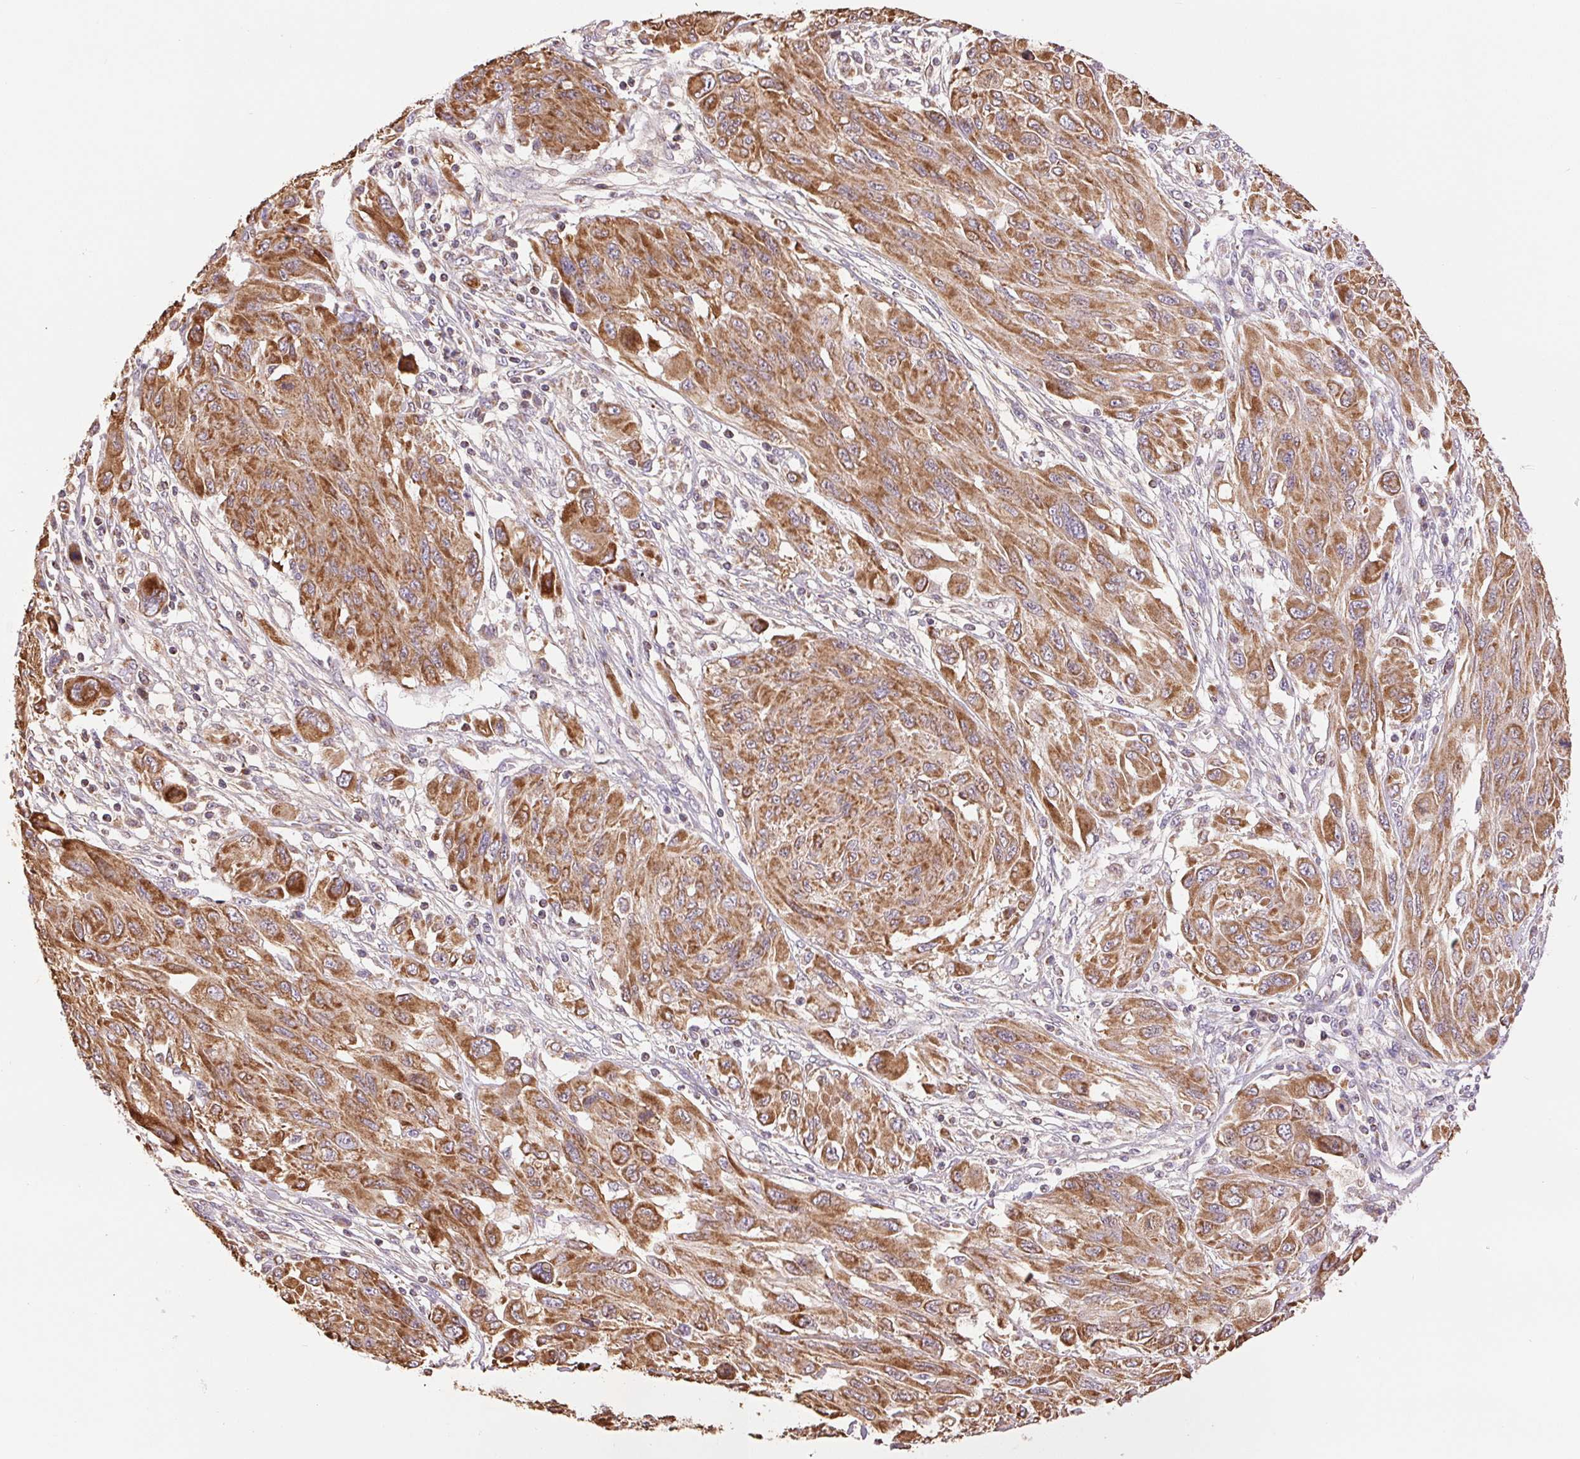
{"staining": {"intensity": "moderate", "quantity": ">75%", "location": "cytoplasmic/membranous"}, "tissue": "melanoma", "cell_type": "Tumor cells", "image_type": "cancer", "snomed": [{"axis": "morphology", "description": "Malignant melanoma, NOS"}, {"axis": "topography", "description": "Skin"}], "caption": "The image exhibits immunohistochemical staining of malignant melanoma. There is moderate cytoplasmic/membranous staining is appreciated in approximately >75% of tumor cells. (IHC, brightfield microscopy, high magnification).", "gene": "DGUOK", "patient": {"sex": "female", "age": 91}}